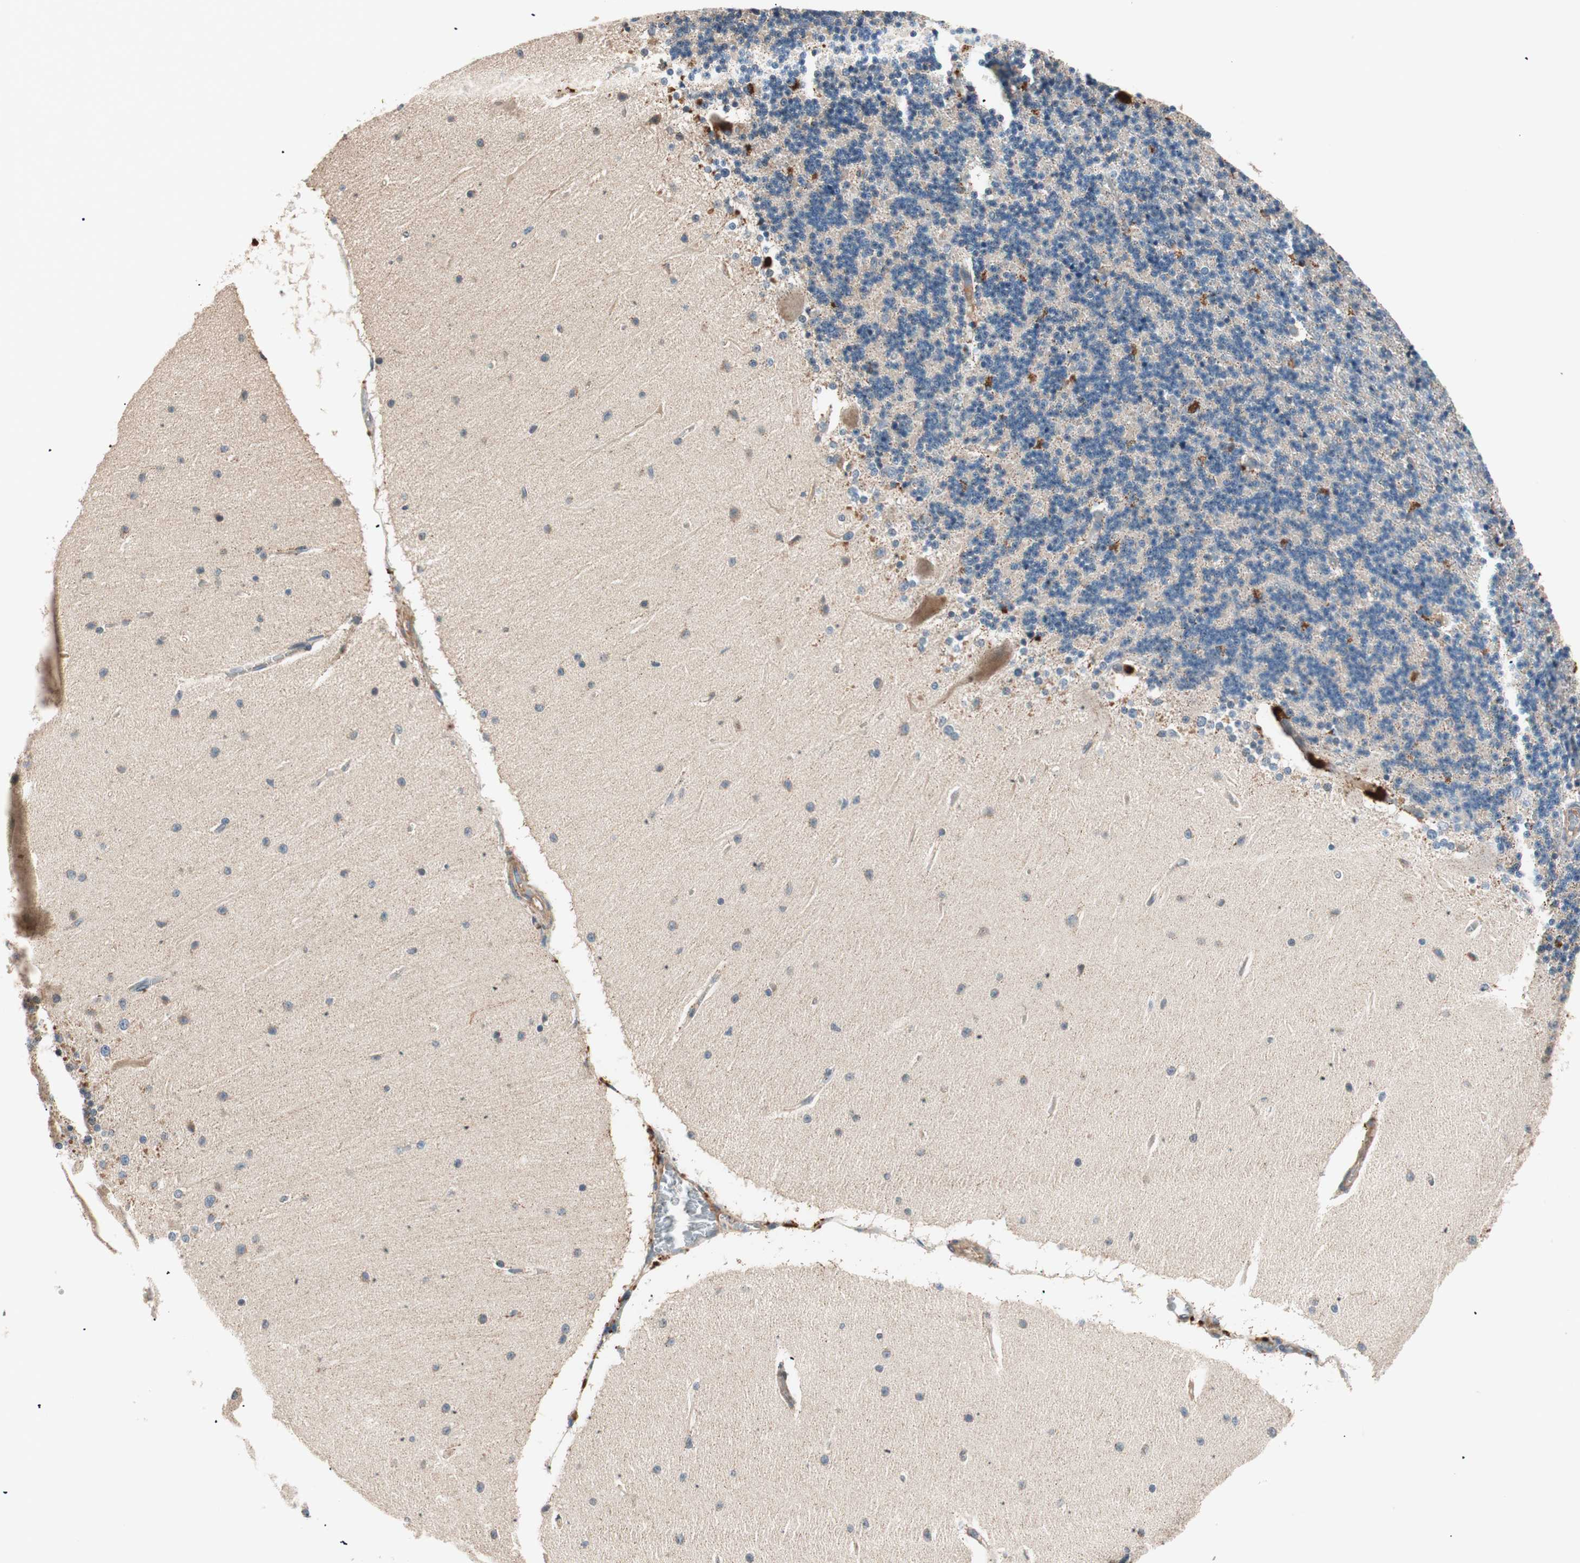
{"staining": {"intensity": "weak", "quantity": "25%-75%", "location": "cytoplasmic/membranous"}, "tissue": "cerebellum", "cell_type": "Cells in granular layer", "image_type": "normal", "snomed": [{"axis": "morphology", "description": "Normal tissue, NOS"}, {"axis": "topography", "description": "Cerebellum"}], "caption": "Cells in granular layer show low levels of weak cytoplasmic/membranous expression in approximately 25%-75% of cells in normal cerebellum. The staining was performed using DAB (3,3'-diaminobenzidine), with brown indicating positive protein expression. Nuclei are stained blue with hematoxylin.", "gene": "HPN", "patient": {"sex": "female", "age": 54}}